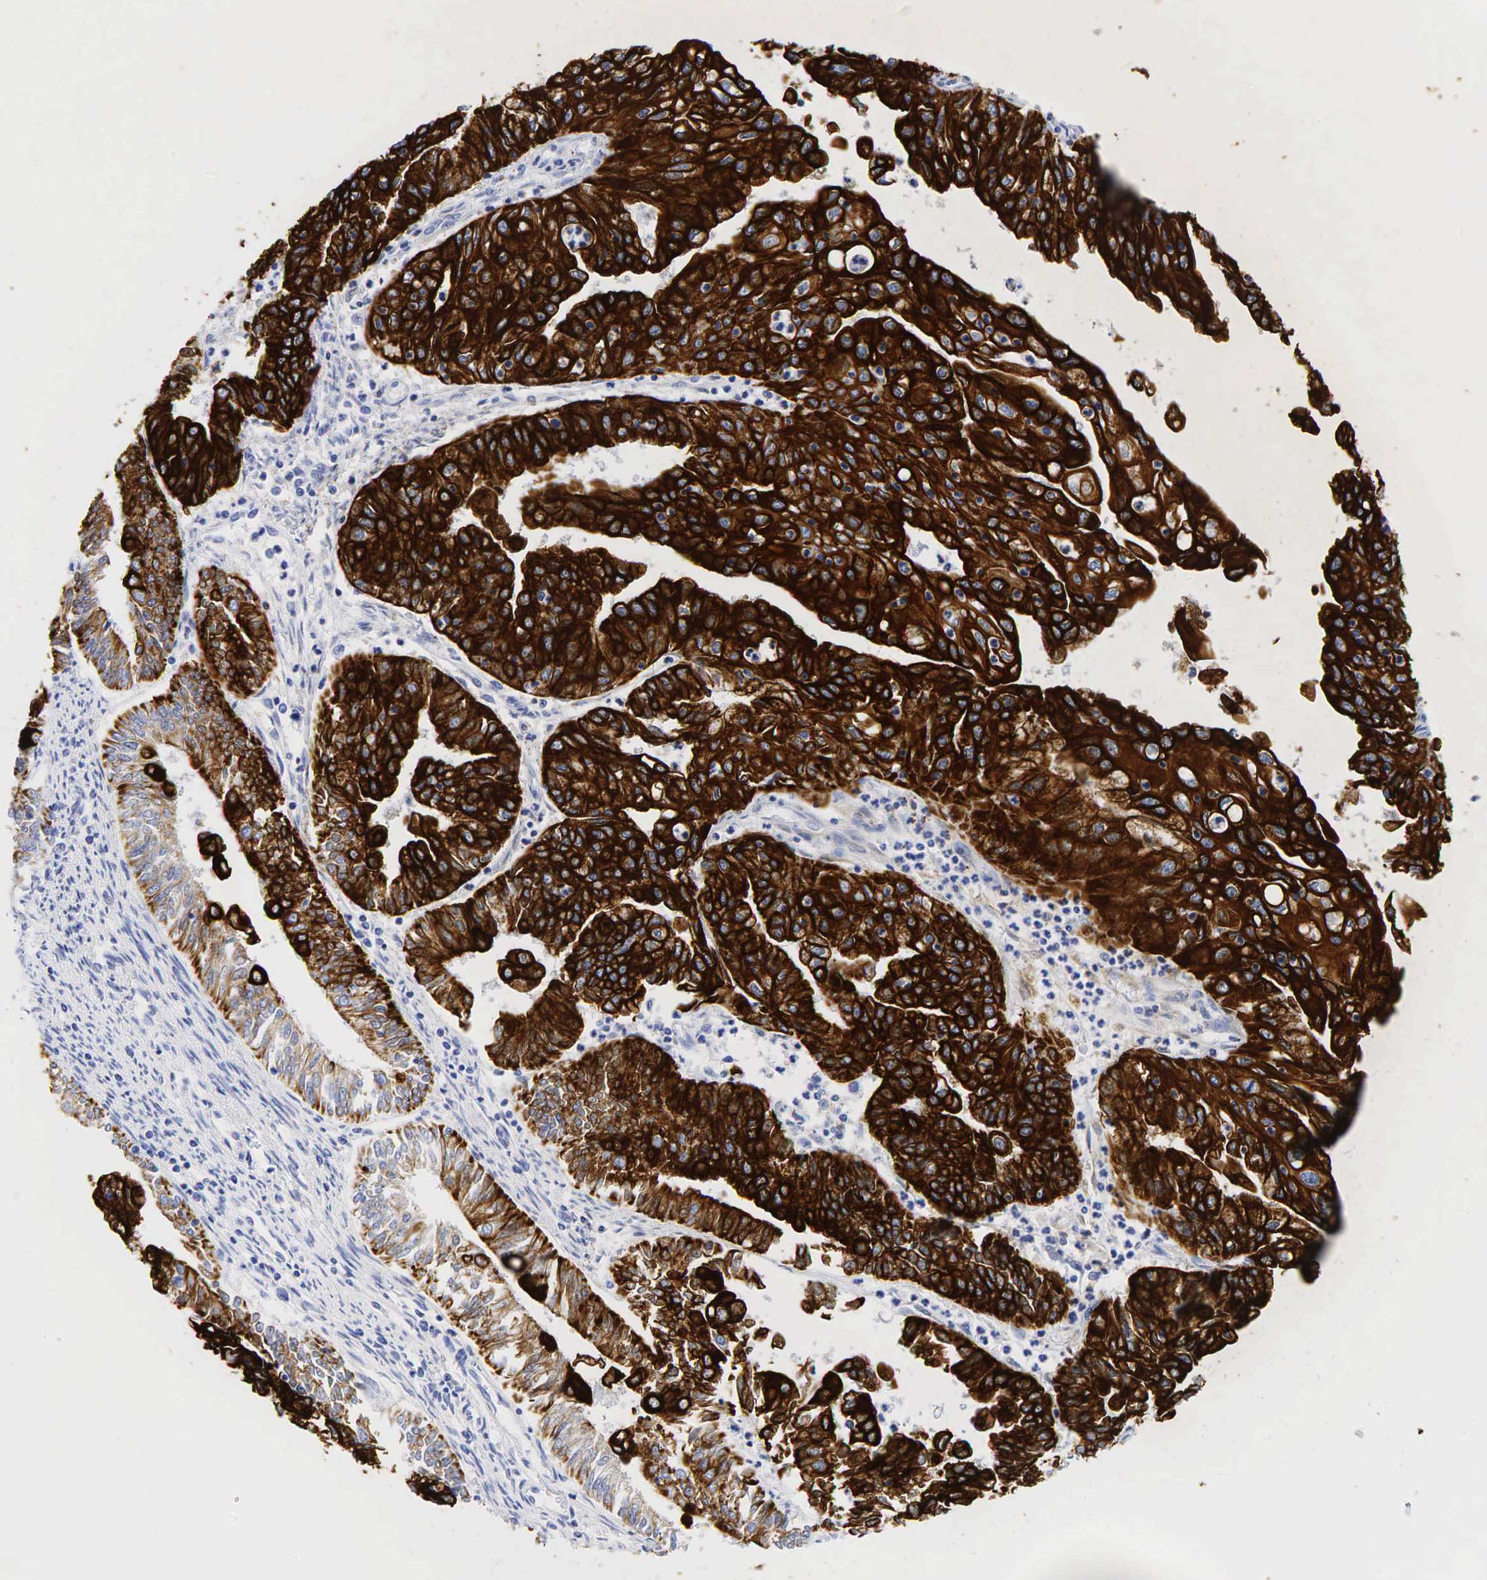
{"staining": {"intensity": "strong", "quantity": ">75%", "location": "cytoplasmic/membranous"}, "tissue": "endometrial cancer", "cell_type": "Tumor cells", "image_type": "cancer", "snomed": [{"axis": "morphology", "description": "Adenocarcinoma, NOS"}, {"axis": "topography", "description": "Endometrium"}], "caption": "A histopathology image showing strong cytoplasmic/membranous expression in approximately >75% of tumor cells in endometrial adenocarcinoma, as visualized by brown immunohistochemical staining.", "gene": "KRT7", "patient": {"sex": "female", "age": 75}}